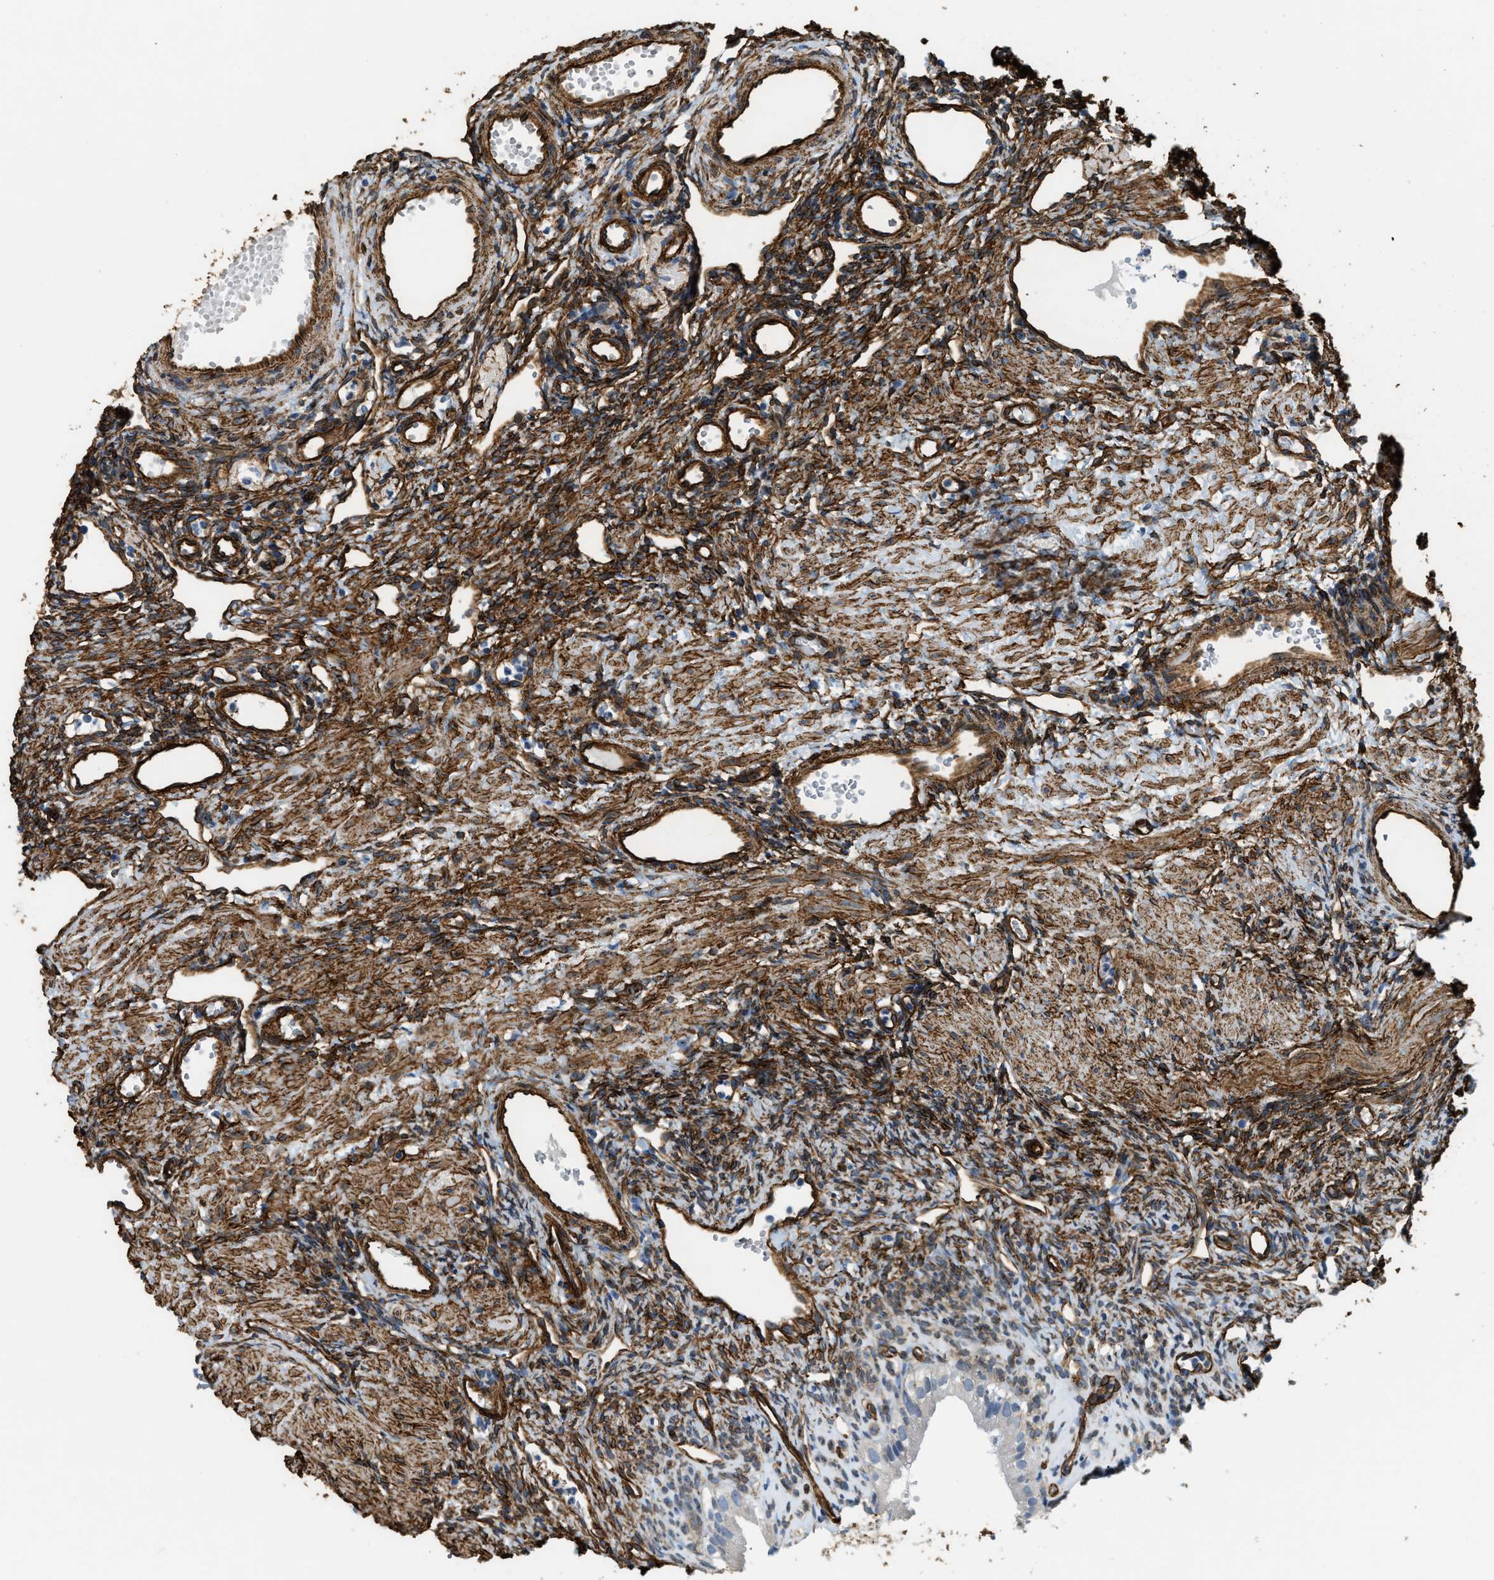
{"staining": {"intensity": "negative", "quantity": "none", "location": "none"}, "tissue": "ovary", "cell_type": "Follicle cells", "image_type": "normal", "snomed": [{"axis": "morphology", "description": "Normal tissue, NOS"}, {"axis": "topography", "description": "Ovary"}], "caption": "High power microscopy micrograph of an immunohistochemistry (IHC) image of unremarkable ovary, revealing no significant positivity in follicle cells.", "gene": "TMEM43", "patient": {"sex": "female", "age": 33}}